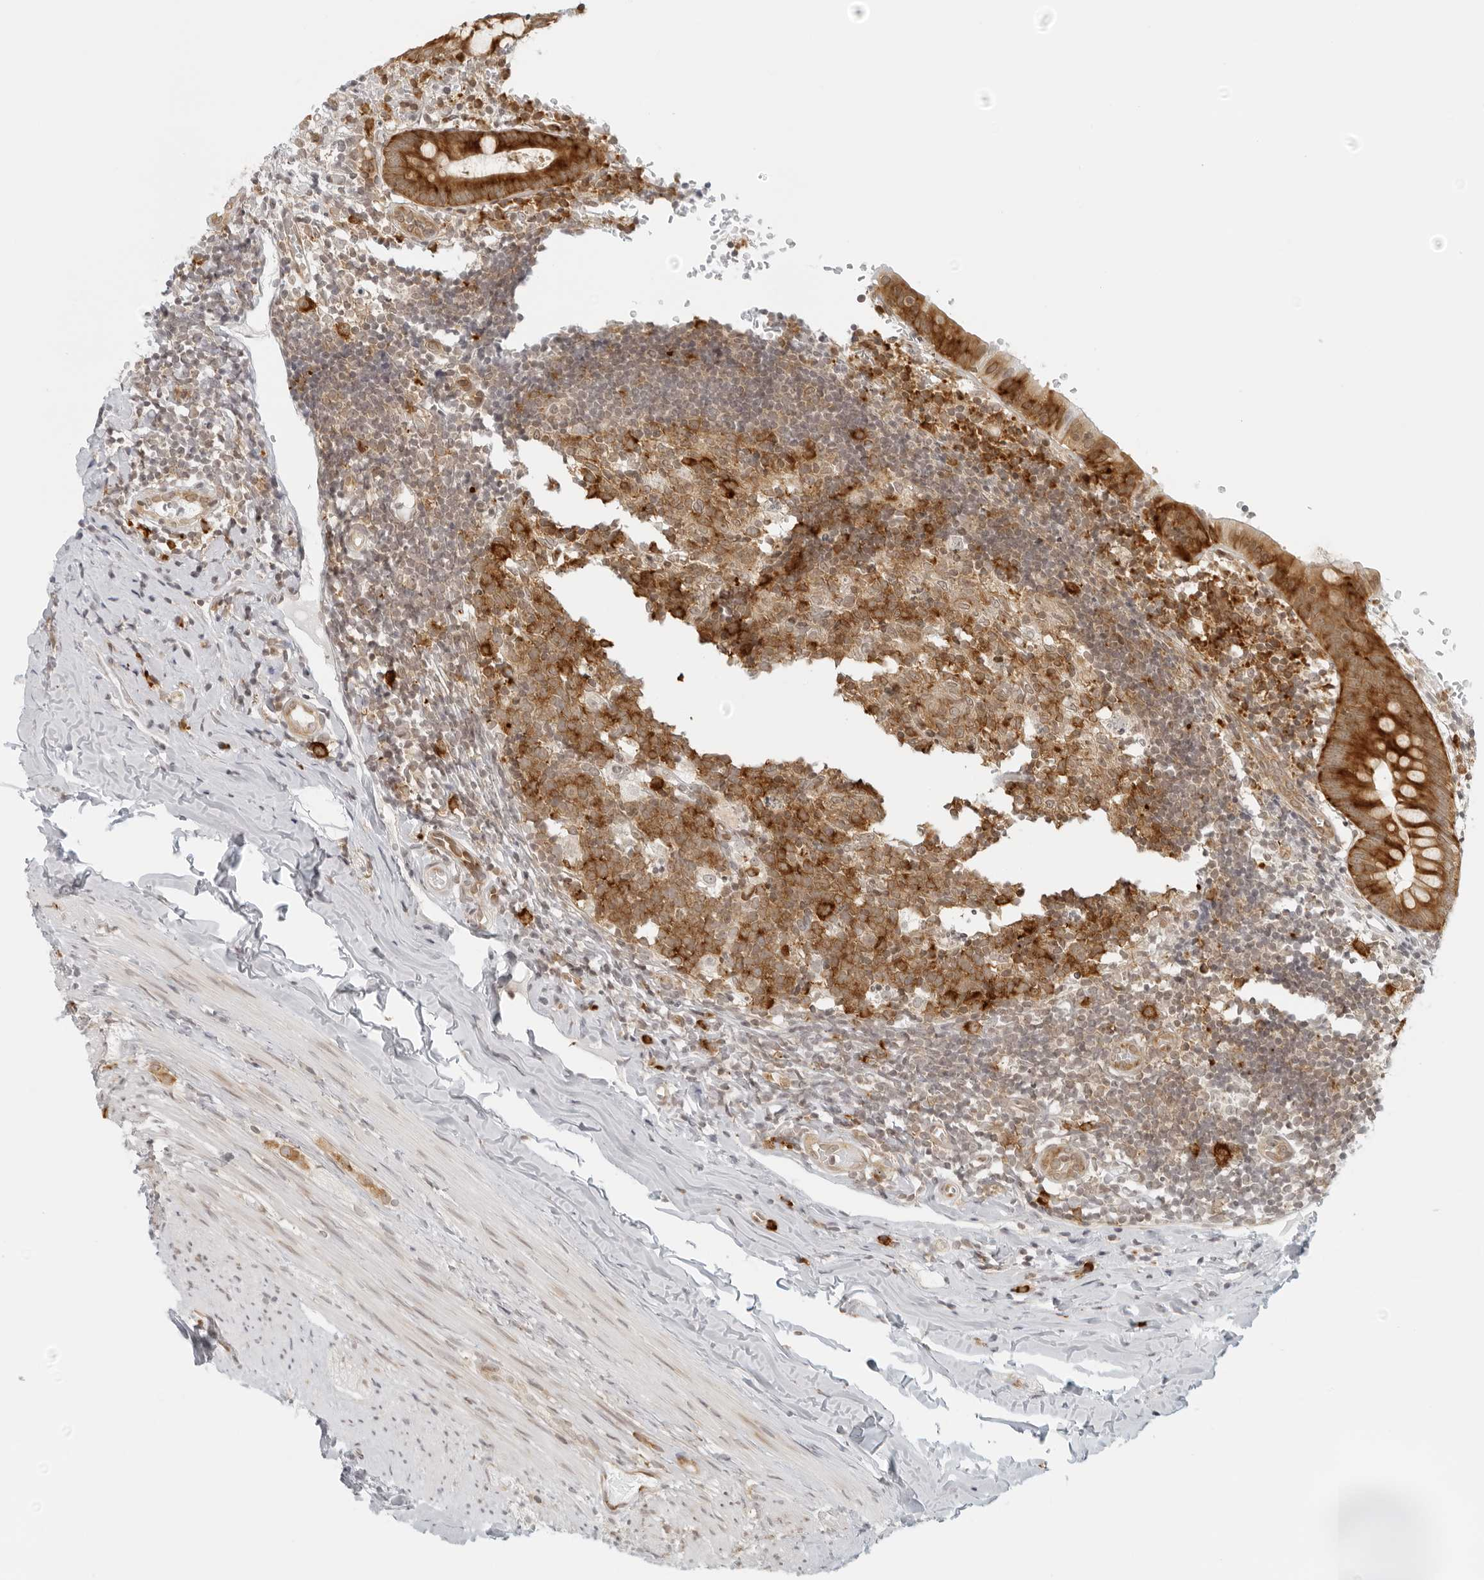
{"staining": {"intensity": "strong", "quantity": ">75%", "location": "cytoplasmic/membranous"}, "tissue": "appendix", "cell_type": "Glandular cells", "image_type": "normal", "snomed": [{"axis": "morphology", "description": "Normal tissue, NOS"}, {"axis": "topography", "description": "Appendix"}], "caption": "Immunohistochemical staining of unremarkable appendix demonstrates strong cytoplasmic/membranous protein staining in about >75% of glandular cells.", "gene": "EIF4G1", "patient": {"sex": "male", "age": 8}}